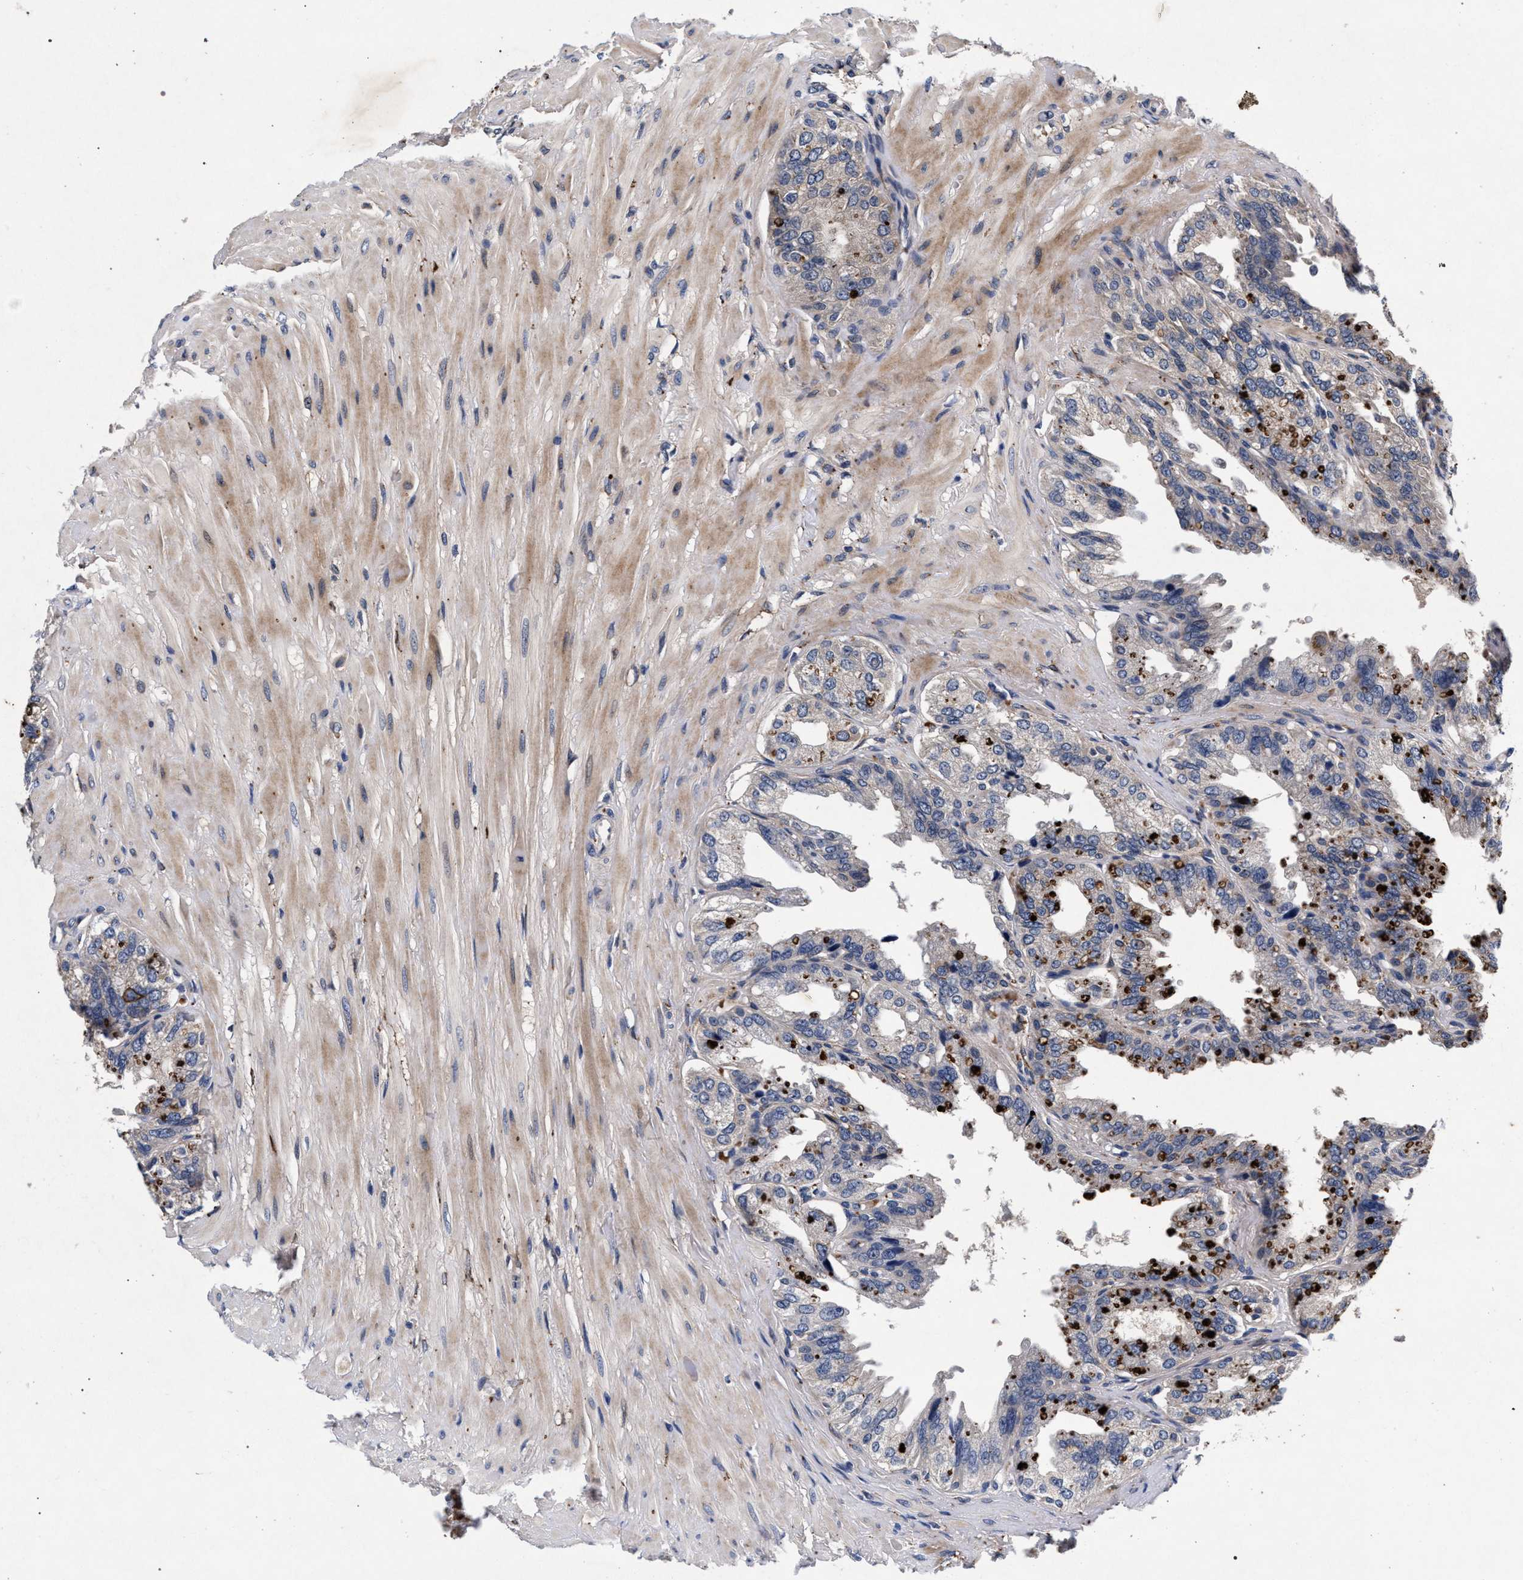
{"staining": {"intensity": "negative", "quantity": "none", "location": "none"}, "tissue": "seminal vesicle", "cell_type": "Glandular cells", "image_type": "normal", "snomed": [{"axis": "morphology", "description": "Normal tissue, NOS"}, {"axis": "topography", "description": "Seminal veicle"}], "caption": "This is a image of IHC staining of normal seminal vesicle, which shows no expression in glandular cells.", "gene": "NEK7", "patient": {"sex": "male", "age": 68}}